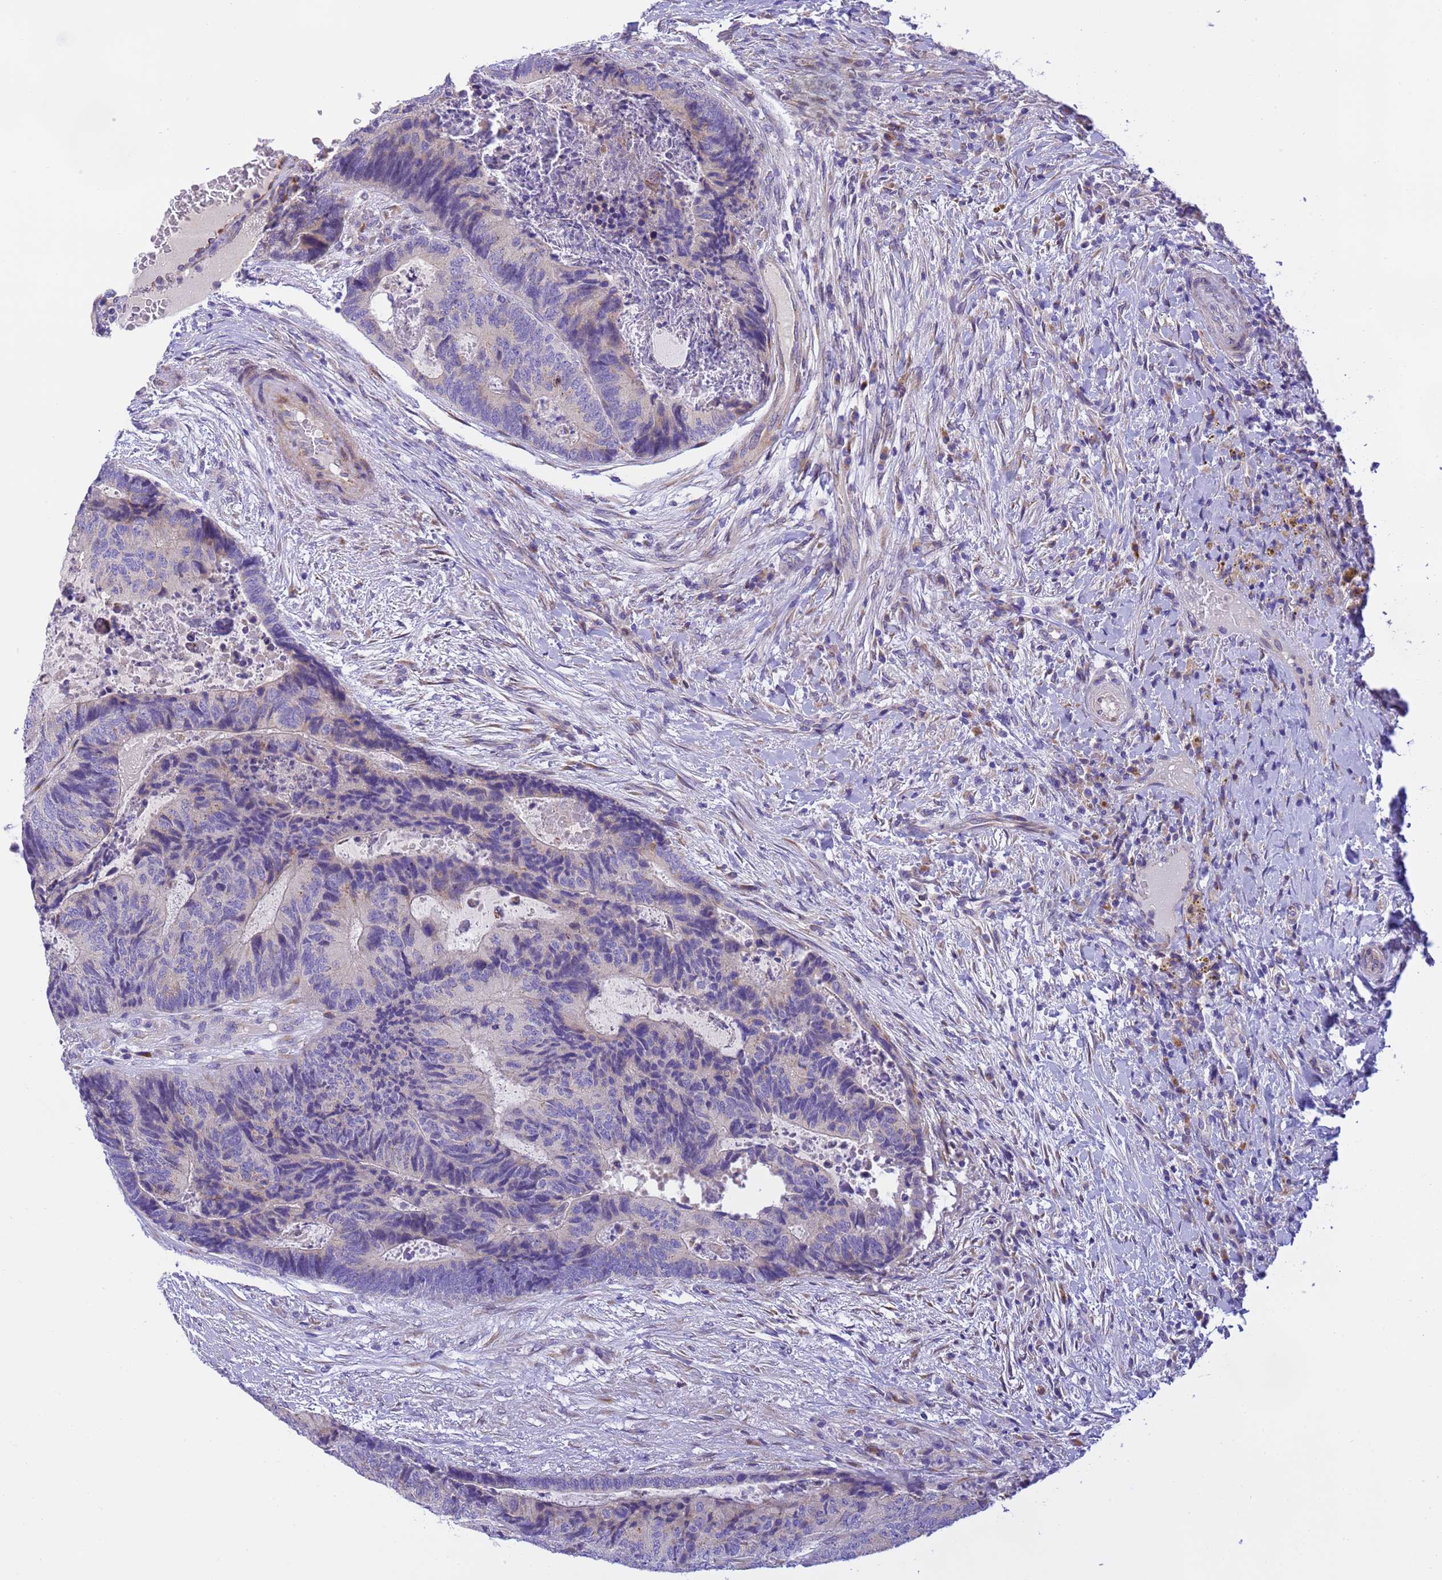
{"staining": {"intensity": "weak", "quantity": "<25%", "location": "cytoplasmic/membranous"}, "tissue": "colorectal cancer", "cell_type": "Tumor cells", "image_type": "cancer", "snomed": [{"axis": "morphology", "description": "Adenocarcinoma, NOS"}, {"axis": "topography", "description": "Colon"}], "caption": "The histopathology image displays no significant expression in tumor cells of colorectal adenocarcinoma.", "gene": "RHBDD3", "patient": {"sex": "female", "age": 67}}